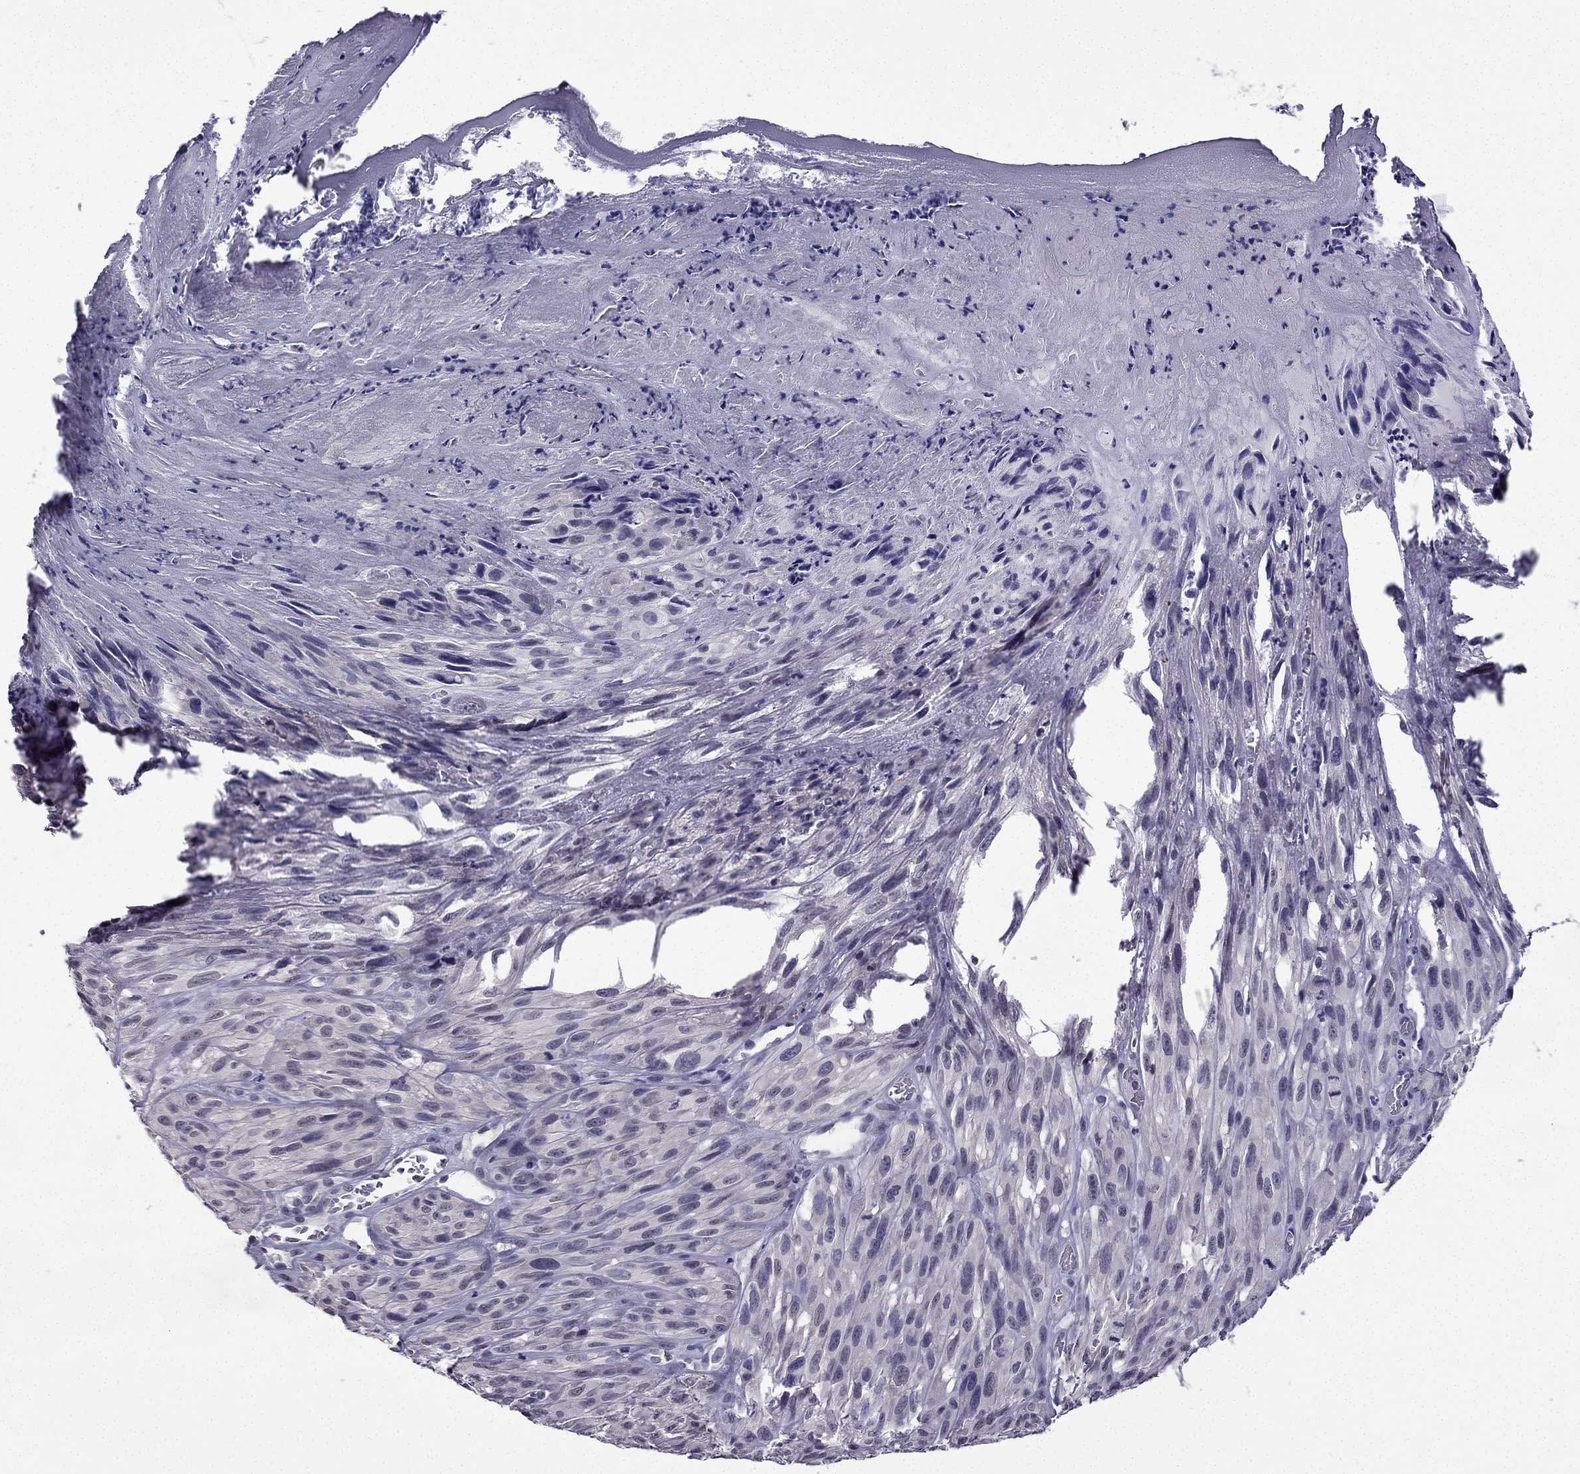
{"staining": {"intensity": "negative", "quantity": "none", "location": "none"}, "tissue": "melanoma", "cell_type": "Tumor cells", "image_type": "cancer", "snomed": [{"axis": "morphology", "description": "Malignant melanoma, NOS"}, {"axis": "topography", "description": "Skin"}], "caption": "DAB immunohistochemical staining of melanoma exhibits no significant staining in tumor cells.", "gene": "CCK", "patient": {"sex": "male", "age": 51}}